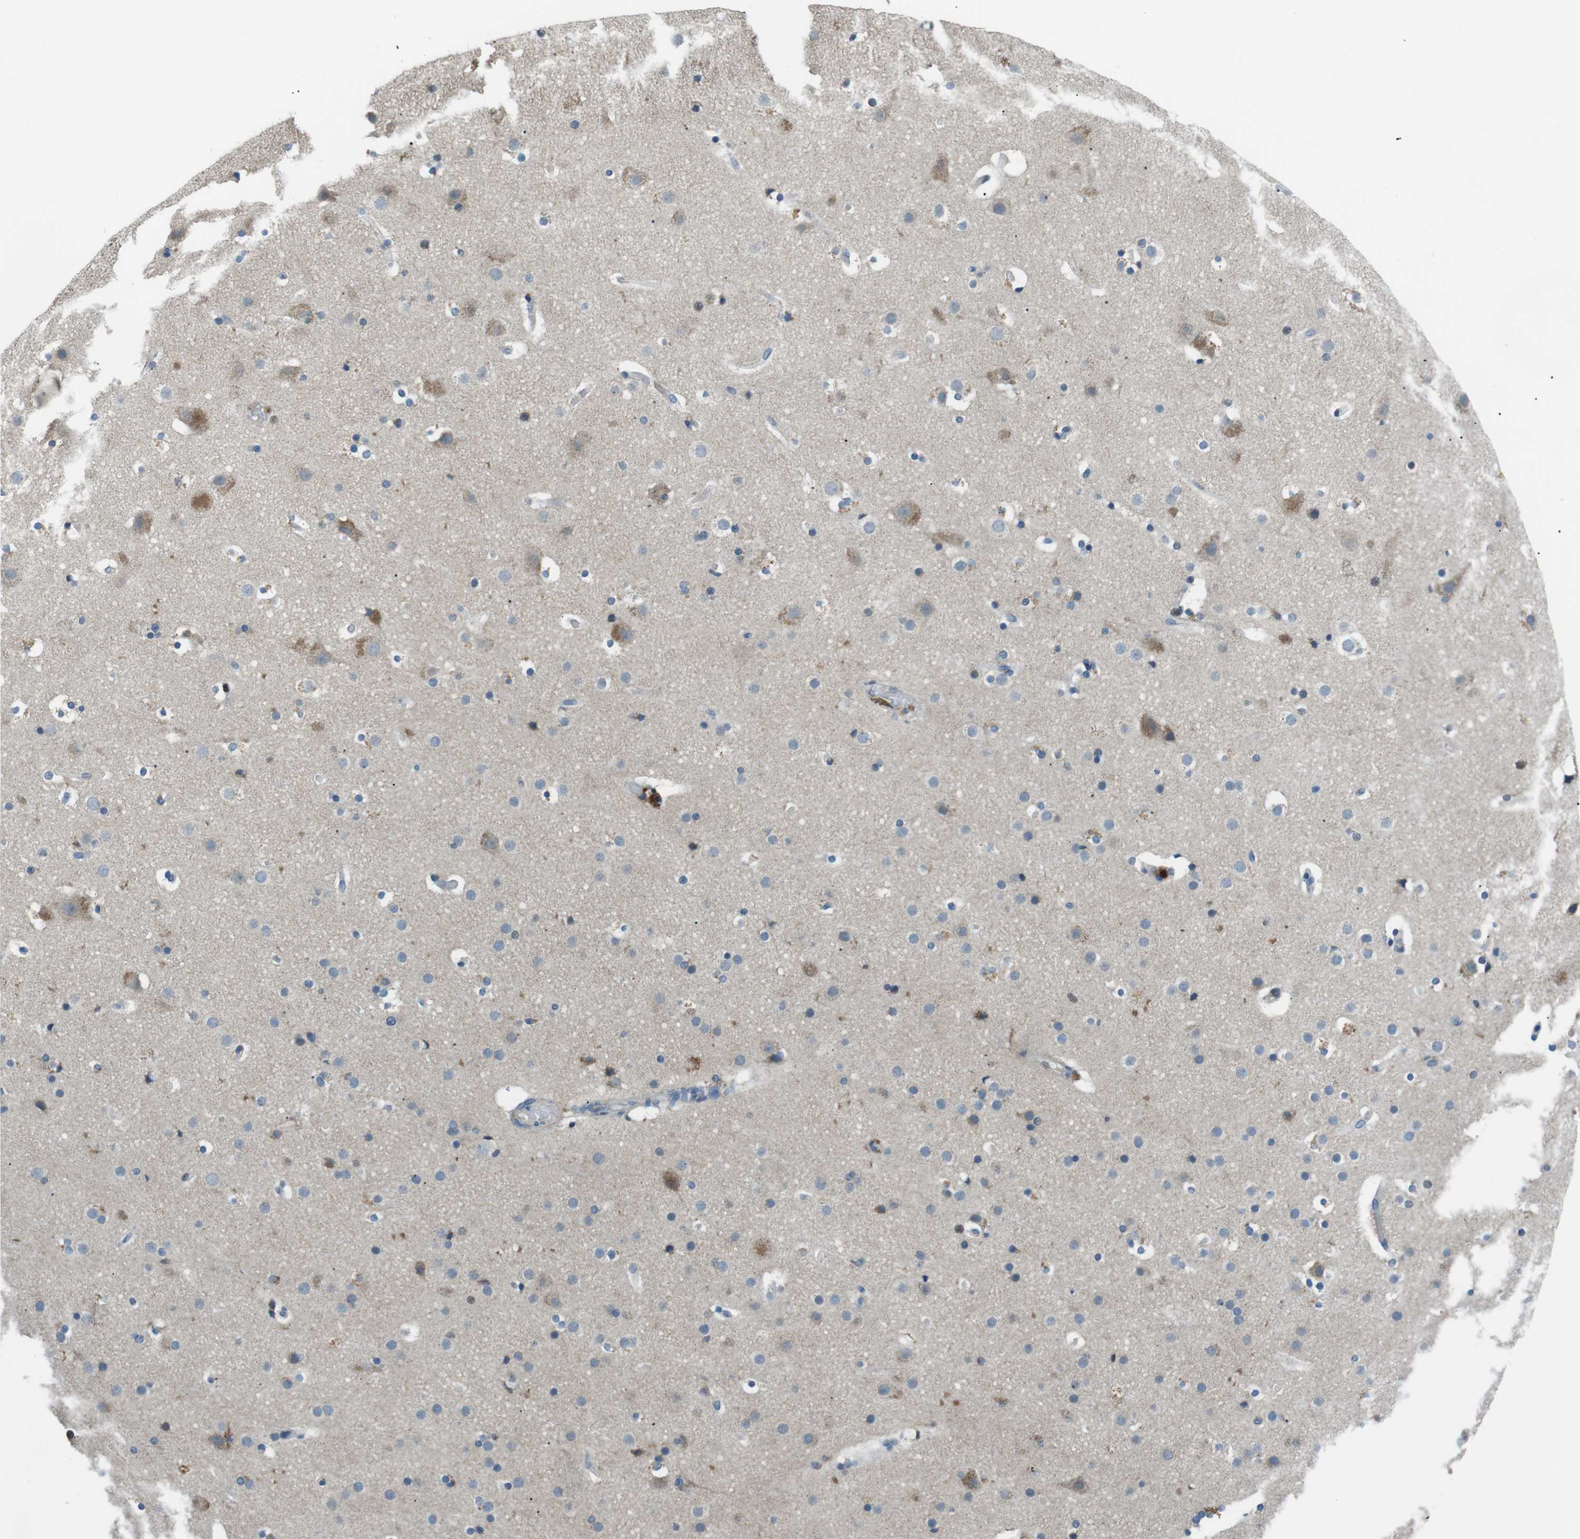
{"staining": {"intensity": "negative", "quantity": "none", "location": "none"}, "tissue": "cerebral cortex", "cell_type": "Endothelial cells", "image_type": "normal", "snomed": [{"axis": "morphology", "description": "Normal tissue, NOS"}, {"axis": "topography", "description": "Cerebral cortex"}], "caption": "High magnification brightfield microscopy of normal cerebral cortex stained with DAB (brown) and counterstained with hematoxylin (blue): endothelial cells show no significant staining. Brightfield microscopy of immunohistochemistry (IHC) stained with DAB (3,3'-diaminobenzidine) (brown) and hematoxylin (blue), captured at high magnification.", "gene": "BACE1", "patient": {"sex": "male", "age": 57}}